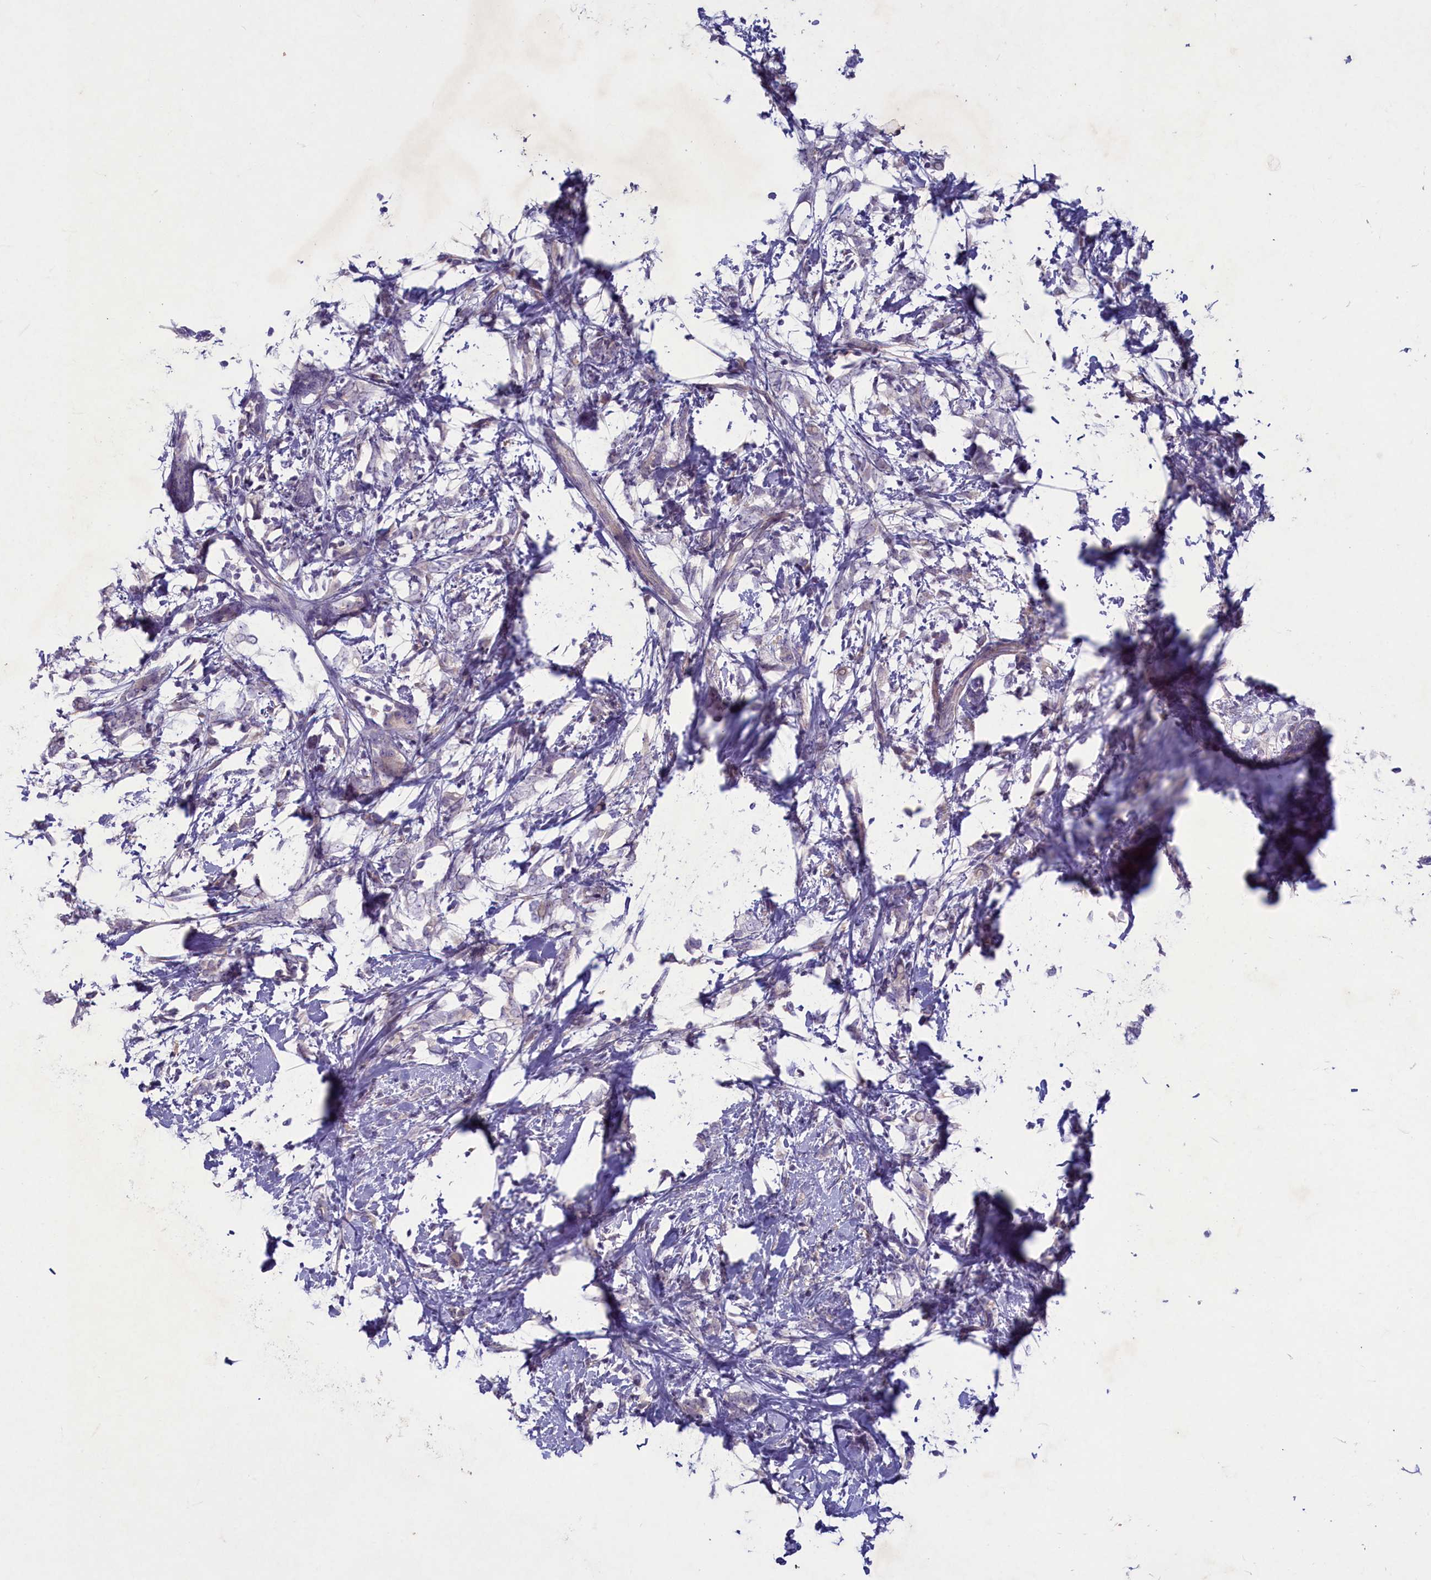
{"staining": {"intensity": "negative", "quantity": "none", "location": "none"}, "tissue": "breast cancer", "cell_type": "Tumor cells", "image_type": "cancer", "snomed": [{"axis": "morphology", "description": "Normal tissue, NOS"}, {"axis": "morphology", "description": "Lobular carcinoma"}, {"axis": "topography", "description": "Breast"}], "caption": "Lobular carcinoma (breast) was stained to show a protein in brown. There is no significant positivity in tumor cells. The staining was performed using DAB to visualize the protein expression in brown, while the nuclei were stained in blue with hematoxylin (Magnification: 20x).", "gene": "PLEKHG6", "patient": {"sex": "female", "age": 47}}